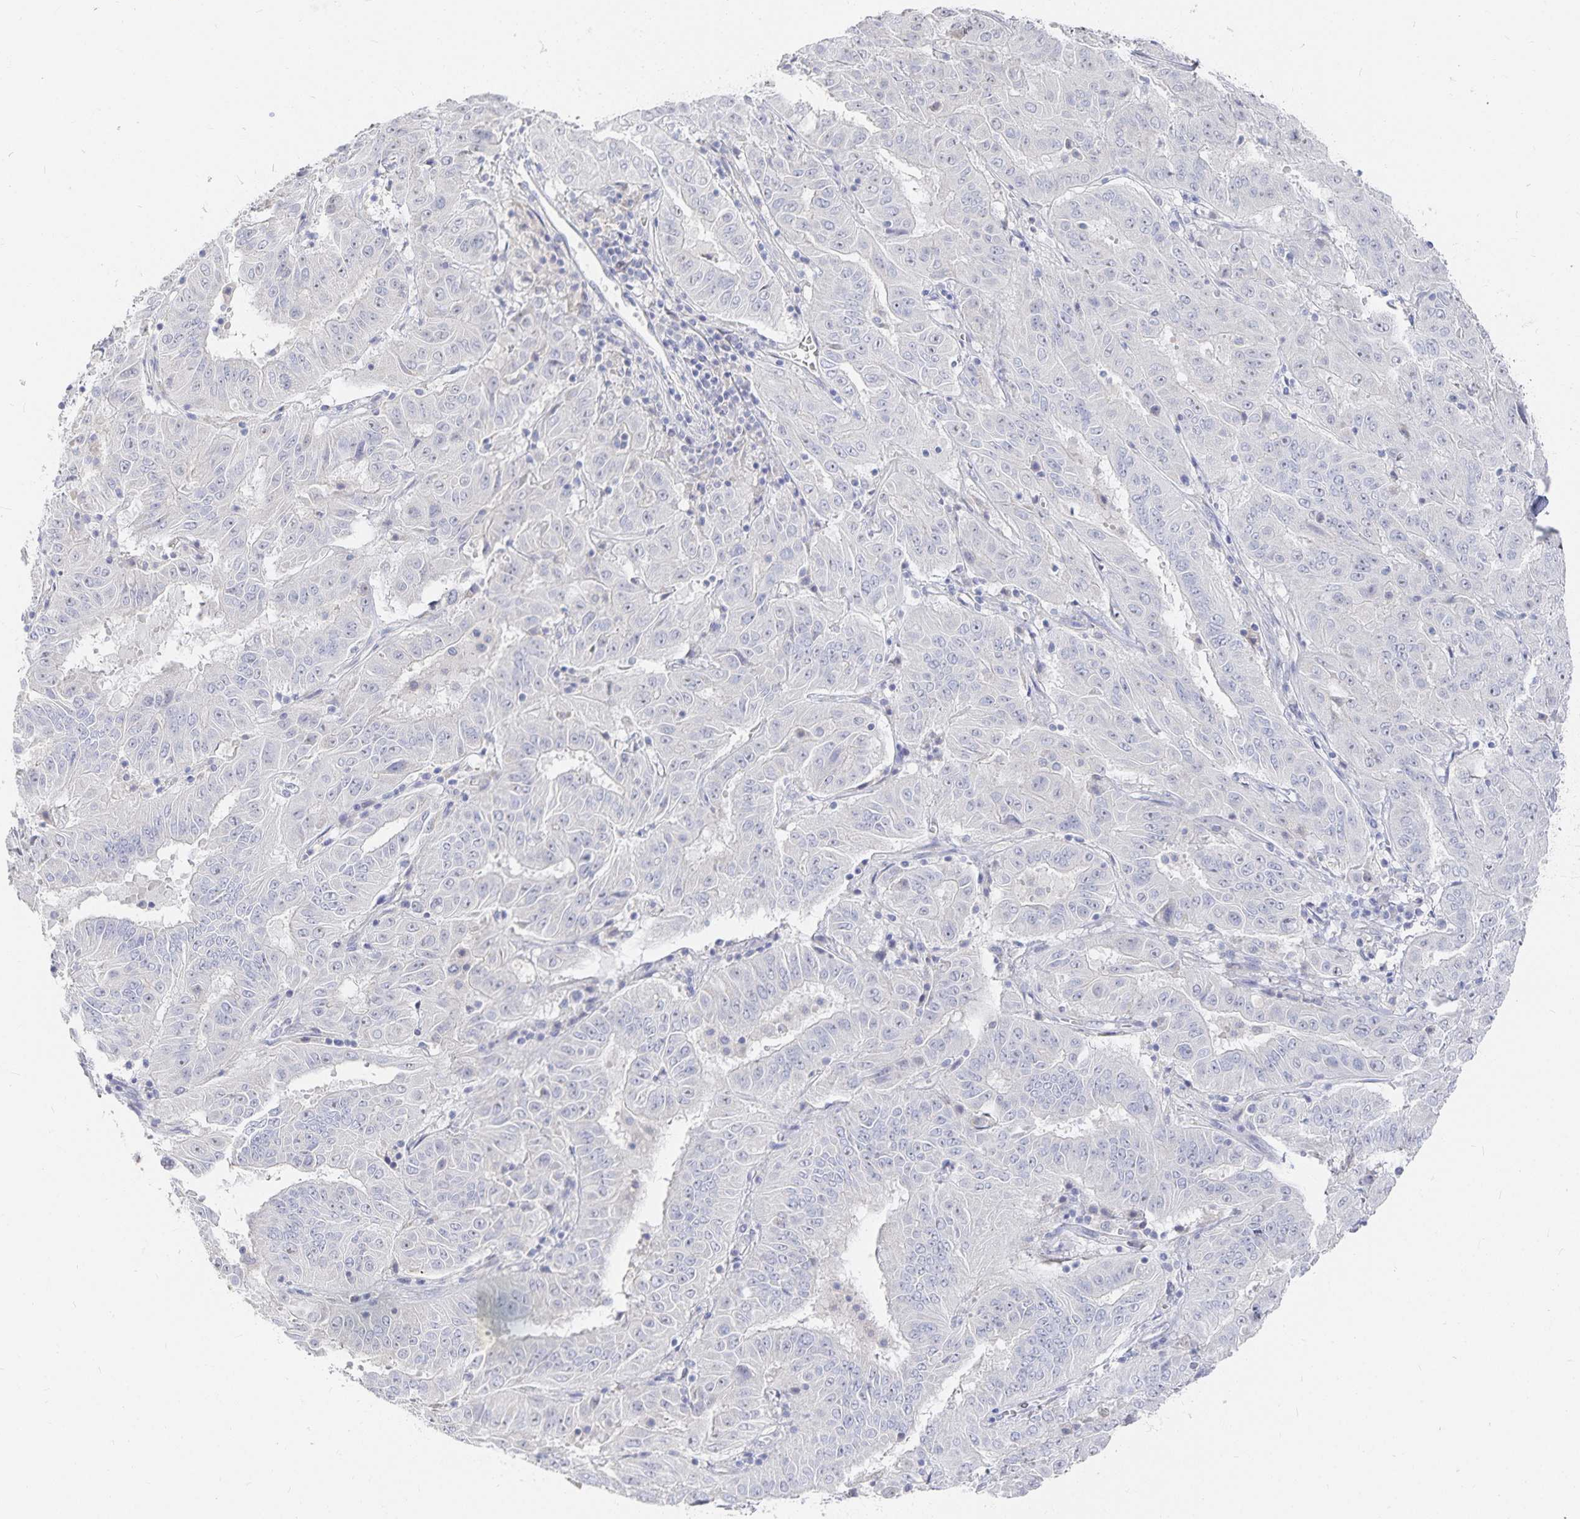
{"staining": {"intensity": "negative", "quantity": "none", "location": "none"}, "tissue": "pancreatic cancer", "cell_type": "Tumor cells", "image_type": "cancer", "snomed": [{"axis": "morphology", "description": "Adenocarcinoma, NOS"}, {"axis": "topography", "description": "Pancreas"}], "caption": "Immunohistochemistry histopathology image of neoplastic tissue: human pancreatic adenocarcinoma stained with DAB reveals no significant protein positivity in tumor cells. (DAB (3,3'-diaminobenzidine) immunohistochemistry (IHC) with hematoxylin counter stain).", "gene": "DNAH9", "patient": {"sex": "male", "age": 63}}